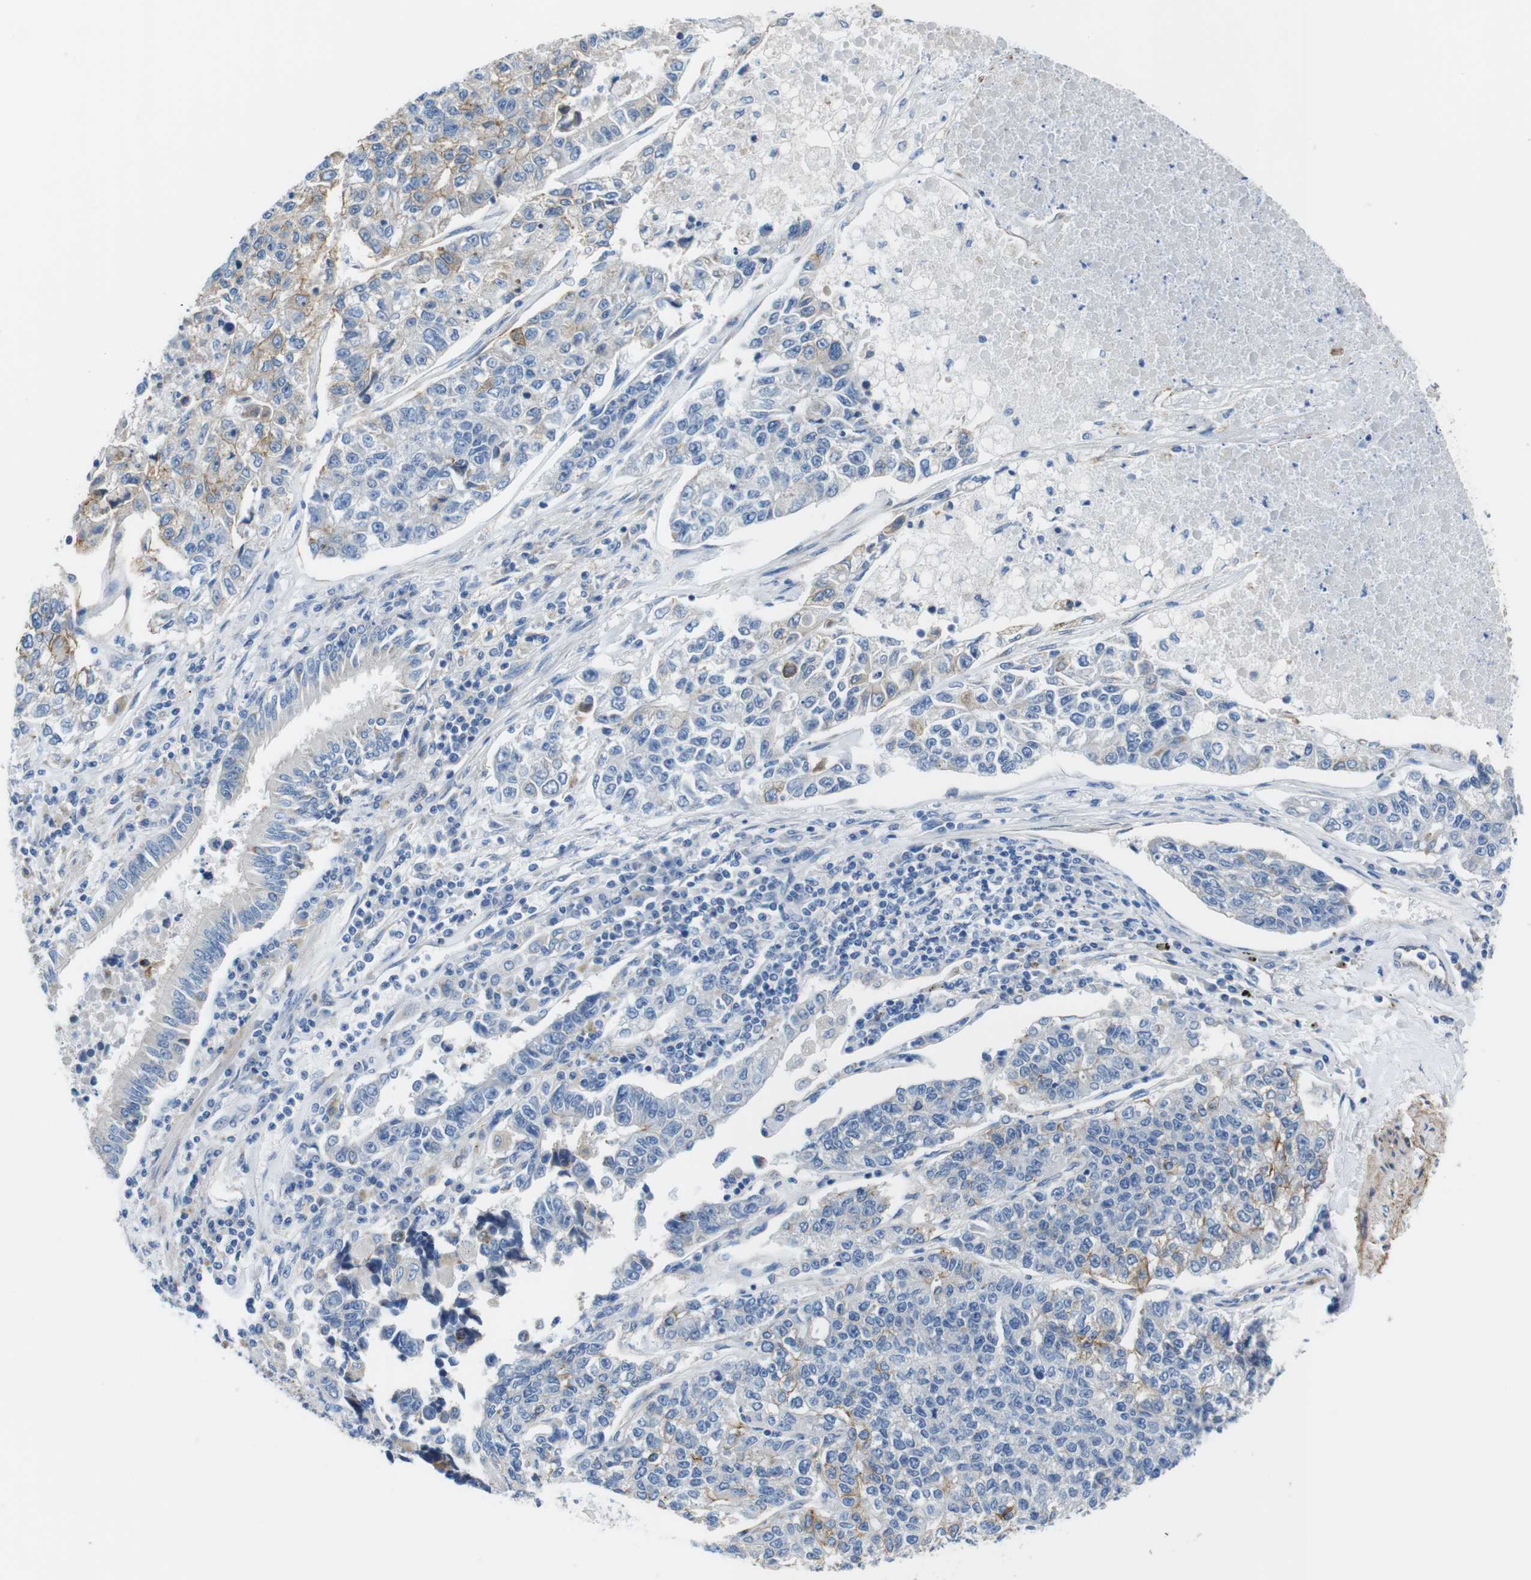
{"staining": {"intensity": "moderate", "quantity": "25%-75%", "location": "cytoplasmic/membranous"}, "tissue": "lung cancer", "cell_type": "Tumor cells", "image_type": "cancer", "snomed": [{"axis": "morphology", "description": "Adenocarcinoma, NOS"}, {"axis": "topography", "description": "Lung"}], "caption": "Lung cancer tissue demonstrates moderate cytoplasmic/membranous positivity in about 25%-75% of tumor cells, visualized by immunohistochemistry. The staining was performed using DAB to visualize the protein expression in brown, while the nuclei were stained in blue with hematoxylin (Magnification: 20x).", "gene": "CDH8", "patient": {"sex": "male", "age": 49}}